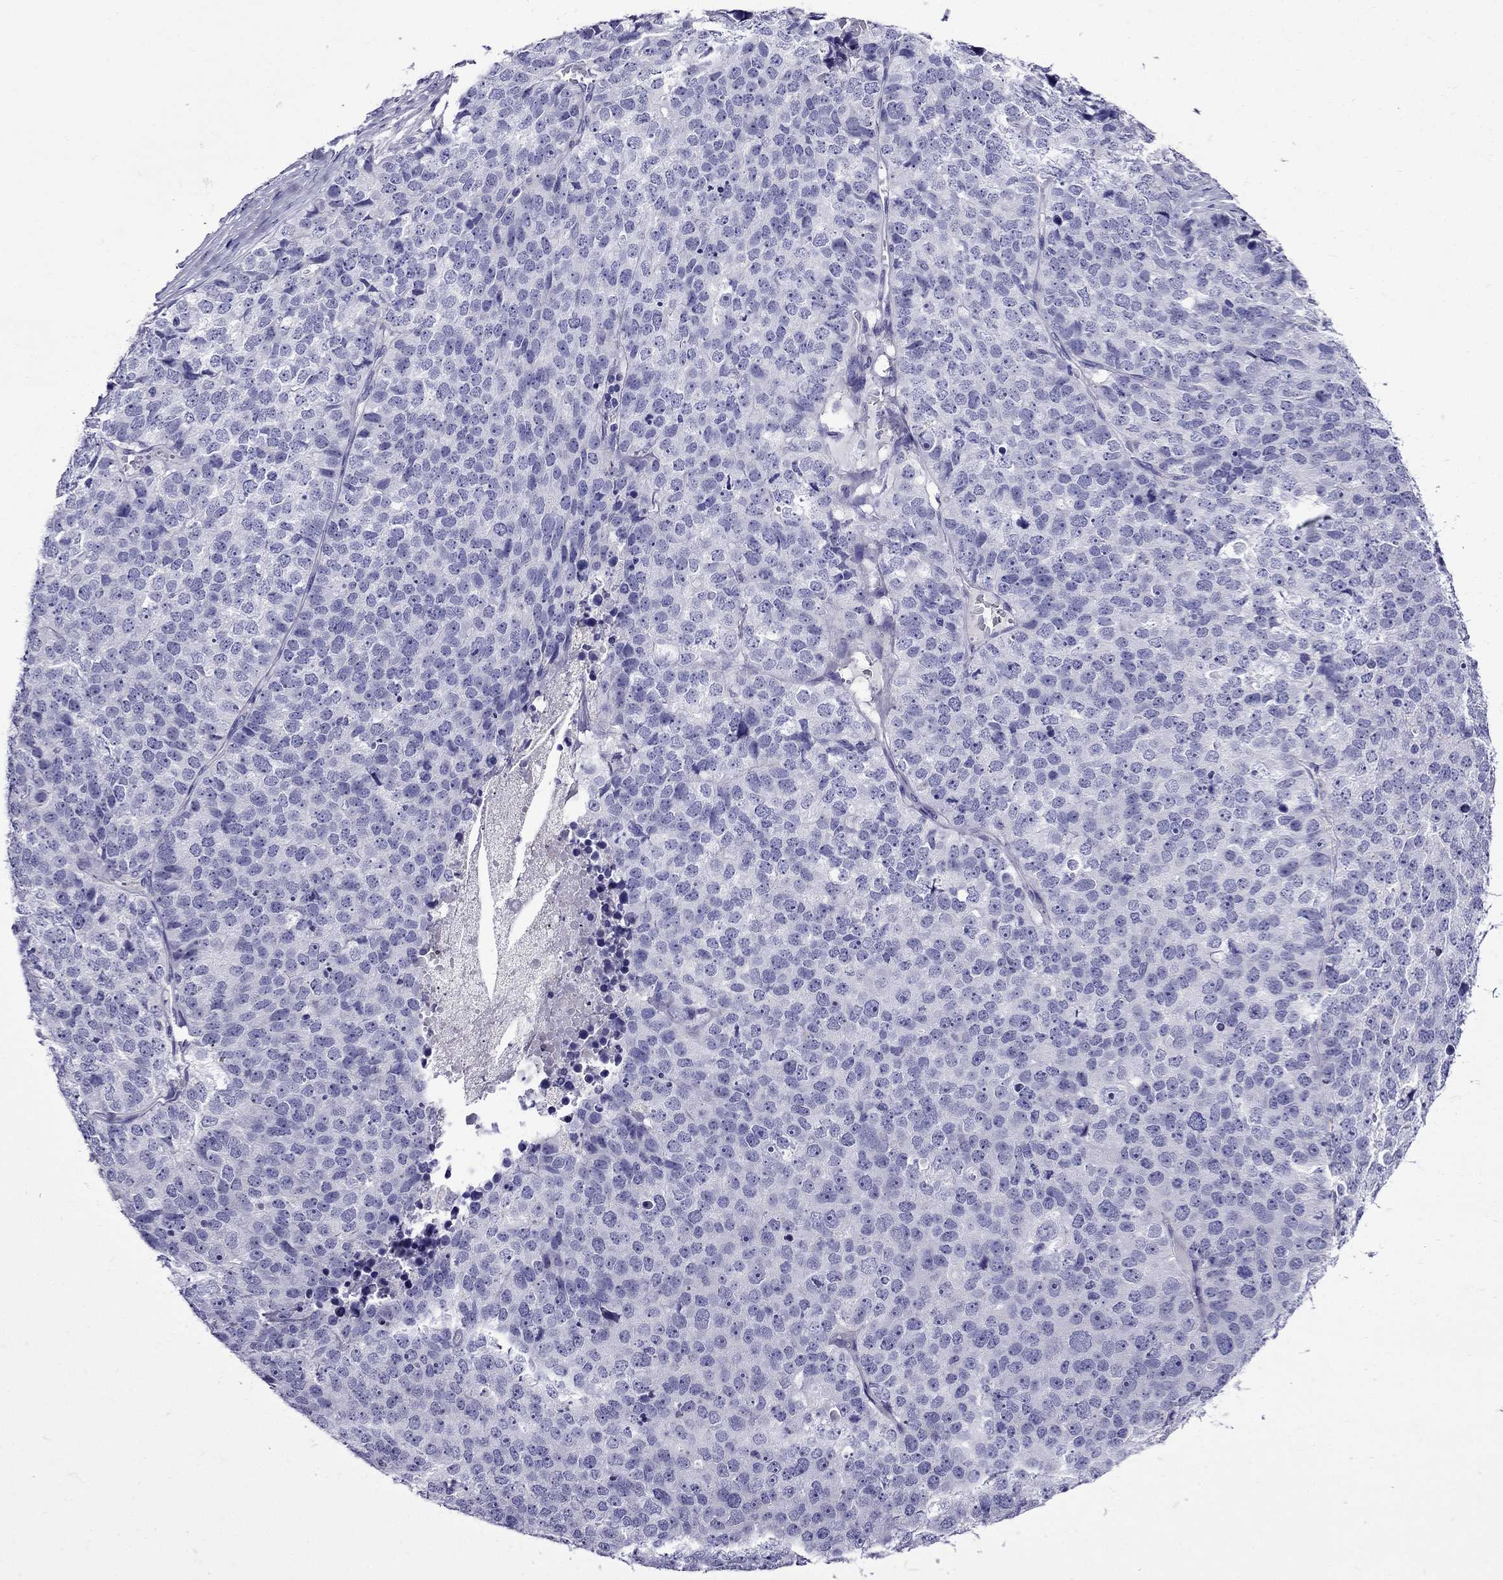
{"staining": {"intensity": "negative", "quantity": "none", "location": "none"}, "tissue": "stomach cancer", "cell_type": "Tumor cells", "image_type": "cancer", "snomed": [{"axis": "morphology", "description": "Adenocarcinoma, NOS"}, {"axis": "topography", "description": "Stomach"}], "caption": "DAB immunohistochemical staining of human stomach cancer exhibits no significant expression in tumor cells.", "gene": "ERC2", "patient": {"sex": "male", "age": 69}}